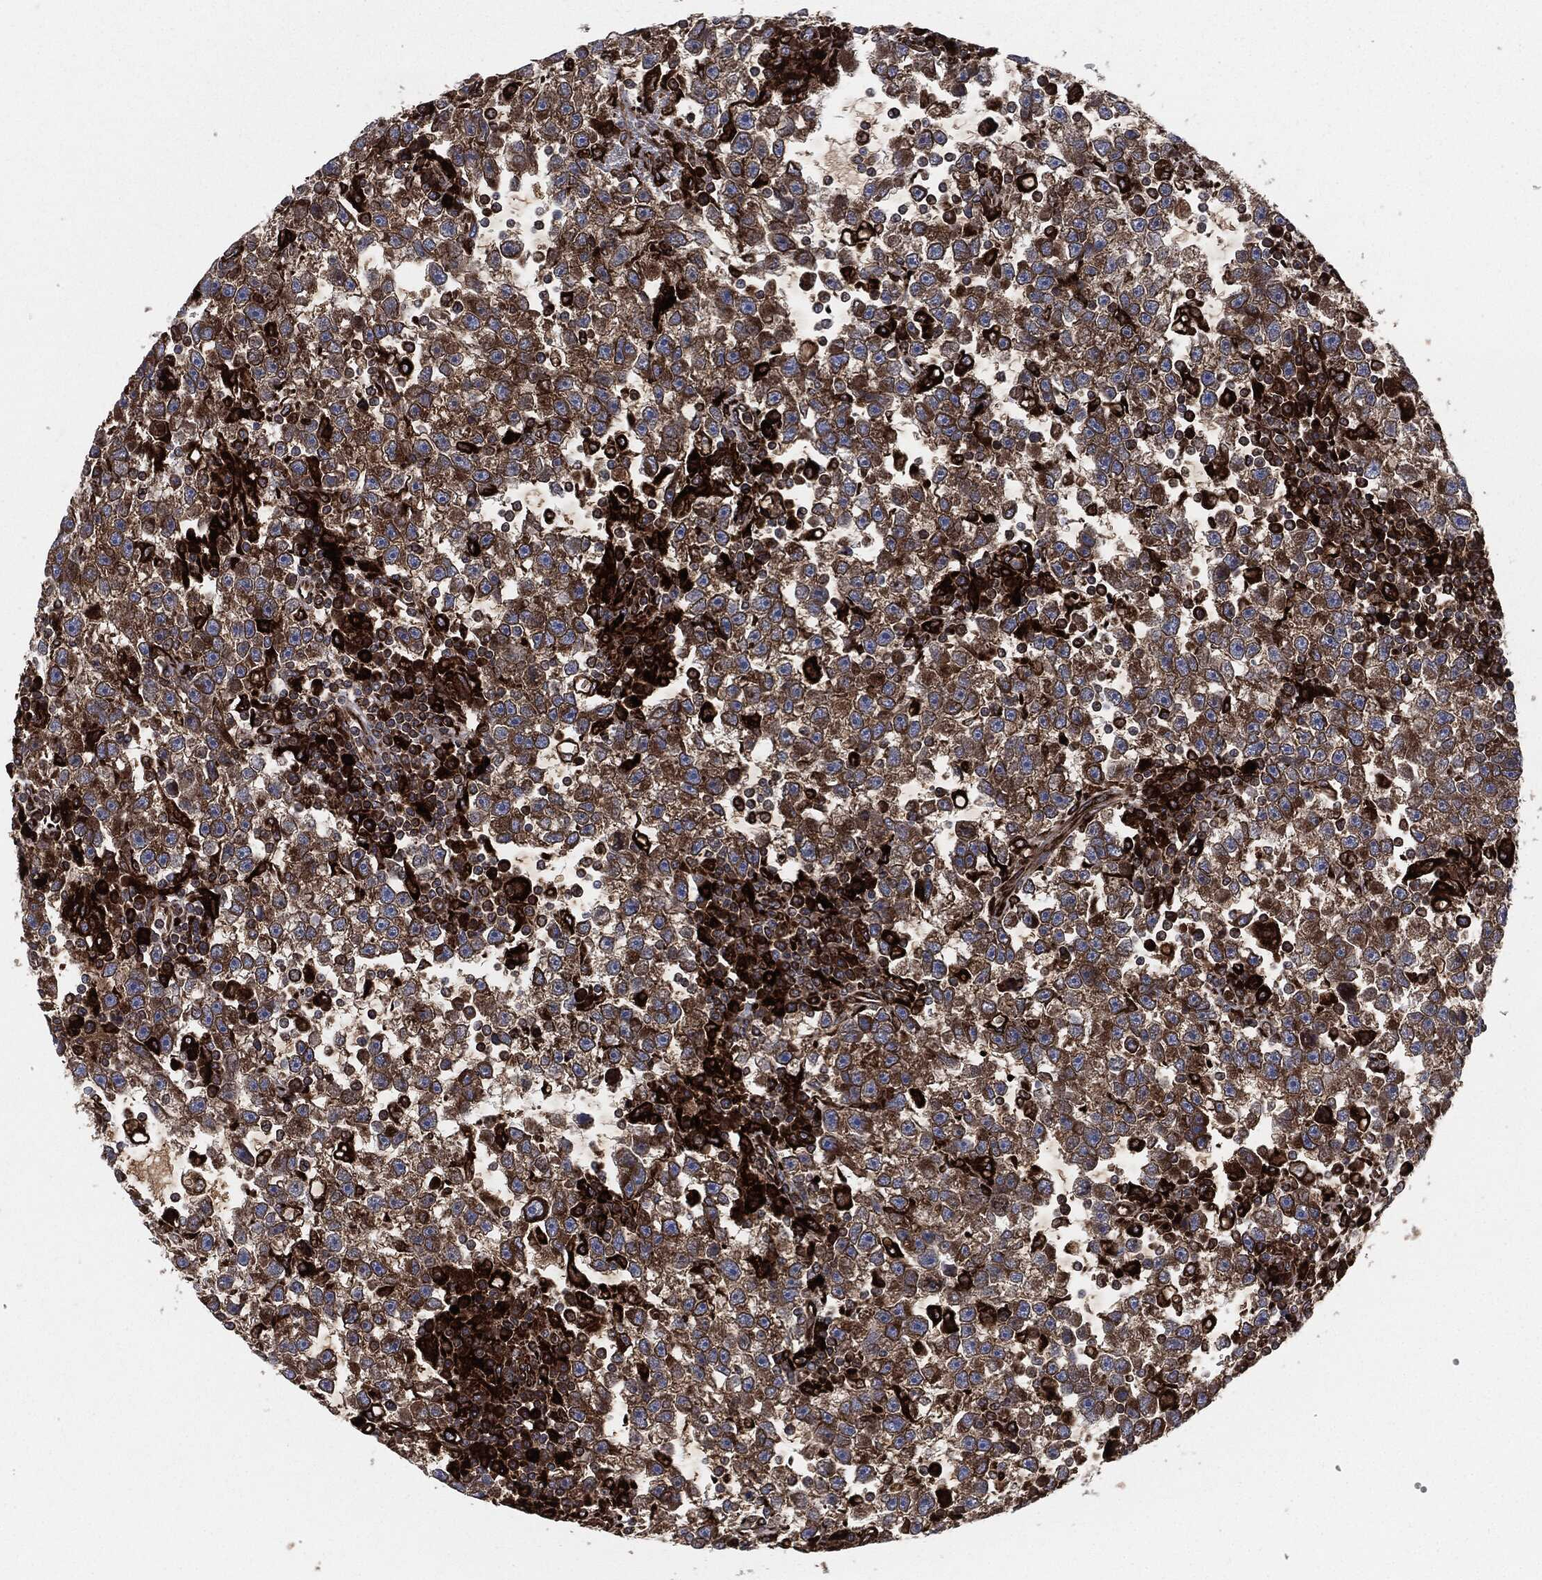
{"staining": {"intensity": "strong", "quantity": ">75%", "location": "cytoplasmic/membranous"}, "tissue": "testis cancer", "cell_type": "Tumor cells", "image_type": "cancer", "snomed": [{"axis": "morphology", "description": "Seminoma, NOS"}, {"axis": "topography", "description": "Testis"}], "caption": "High-magnification brightfield microscopy of seminoma (testis) stained with DAB (3,3'-diaminobenzidine) (brown) and counterstained with hematoxylin (blue). tumor cells exhibit strong cytoplasmic/membranous positivity is present in approximately>75% of cells.", "gene": "CALR", "patient": {"sex": "male", "age": 47}}